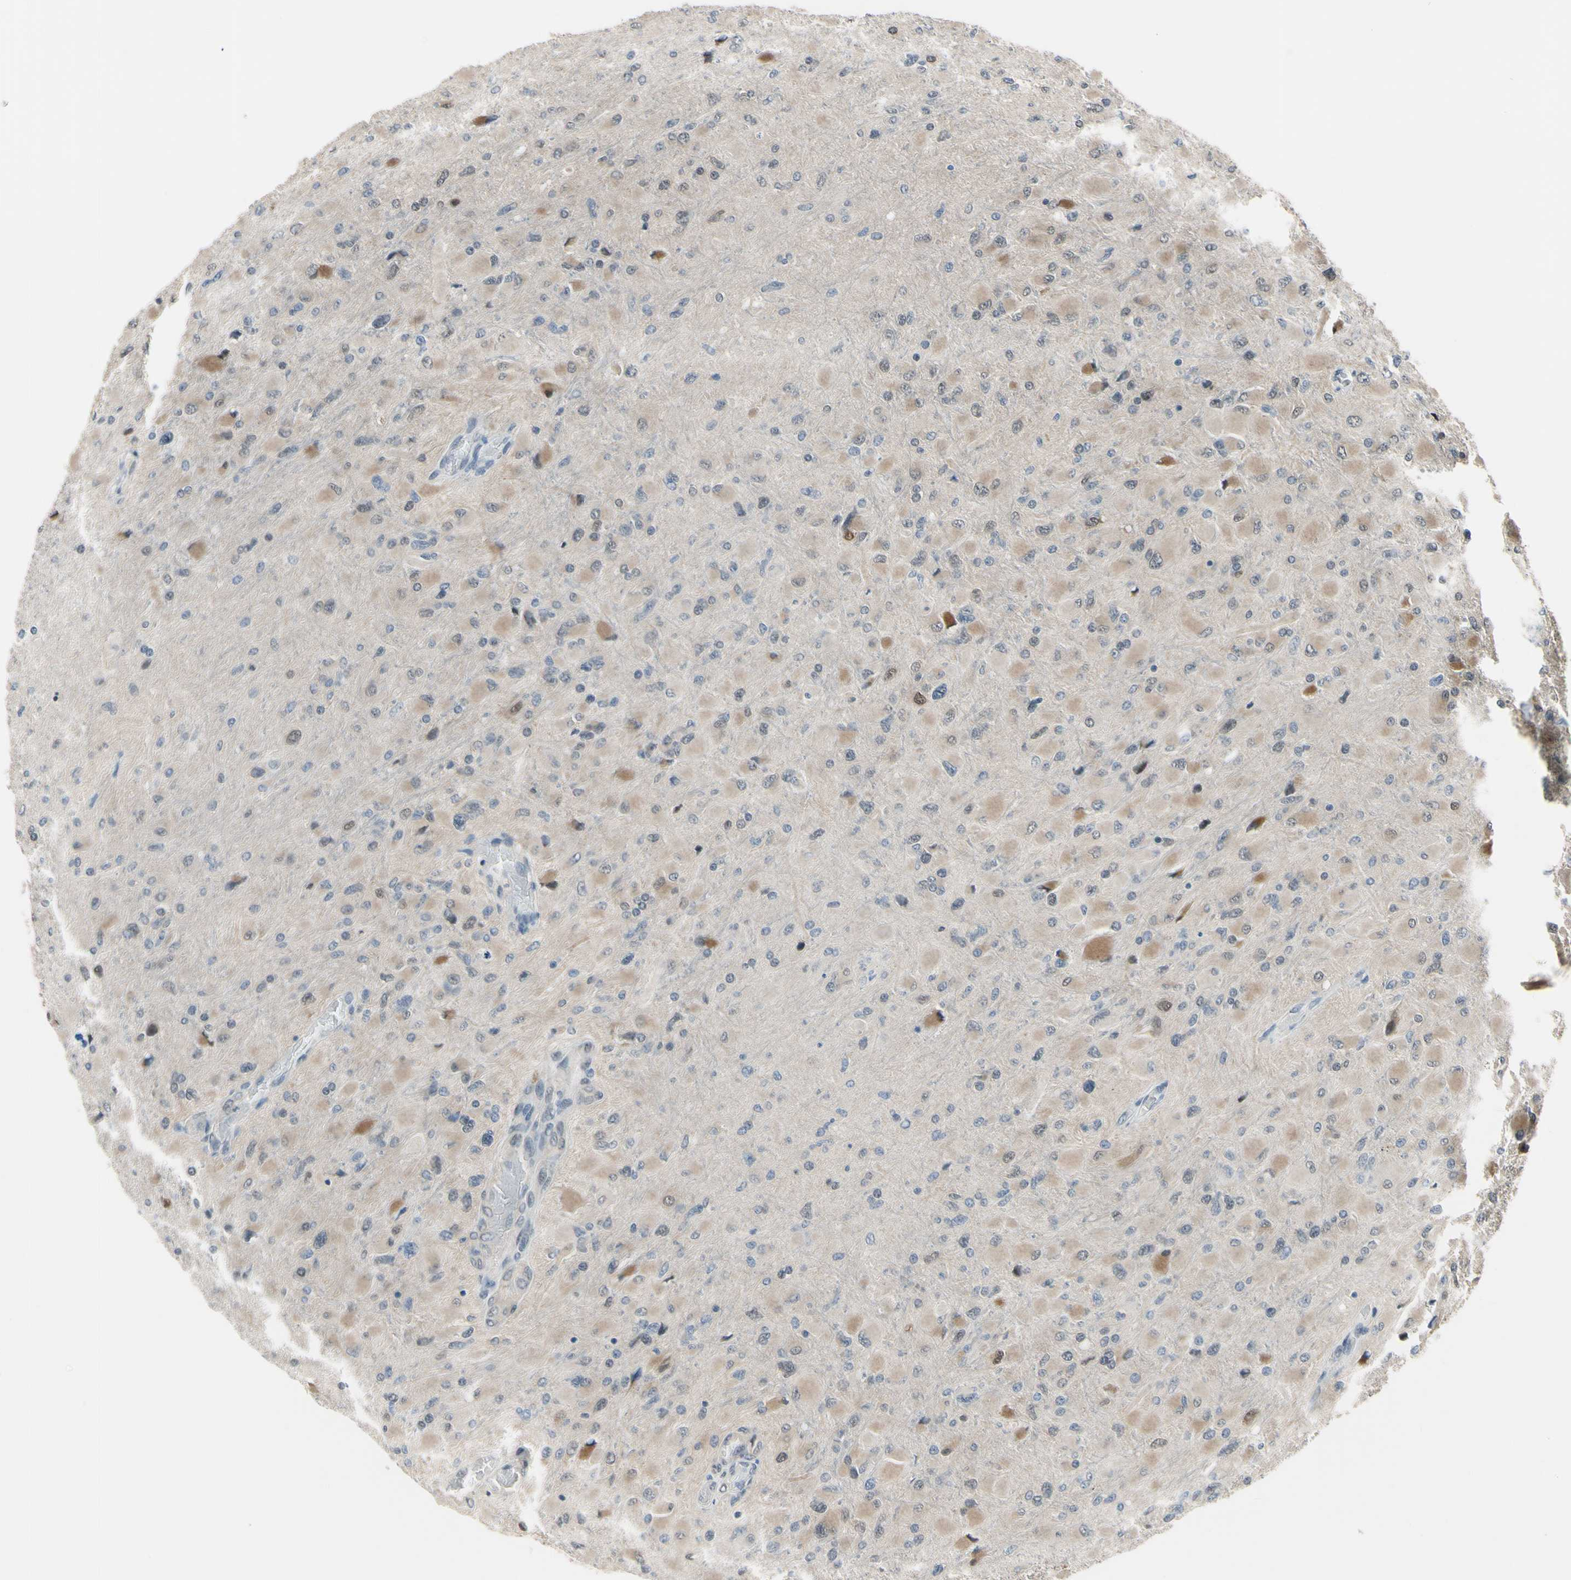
{"staining": {"intensity": "weak", "quantity": ">75%", "location": "cytoplasmic/membranous"}, "tissue": "glioma", "cell_type": "Tumor cells", "image_type": "cancer", "snomed": [{"axis": "morphology", "description": "Glioma, malignant, High grade"}, {"axis": "topography", "description": "Cerebral cortex"}], "caption": "Human high-grade glioma (malignant) stained with a brown dye displays weak cytoplasmic/membranous positive positivity in about >75% of tumor cells.", "gene": "HSPA4", "patient": {"sex": "female", "age": 36}}